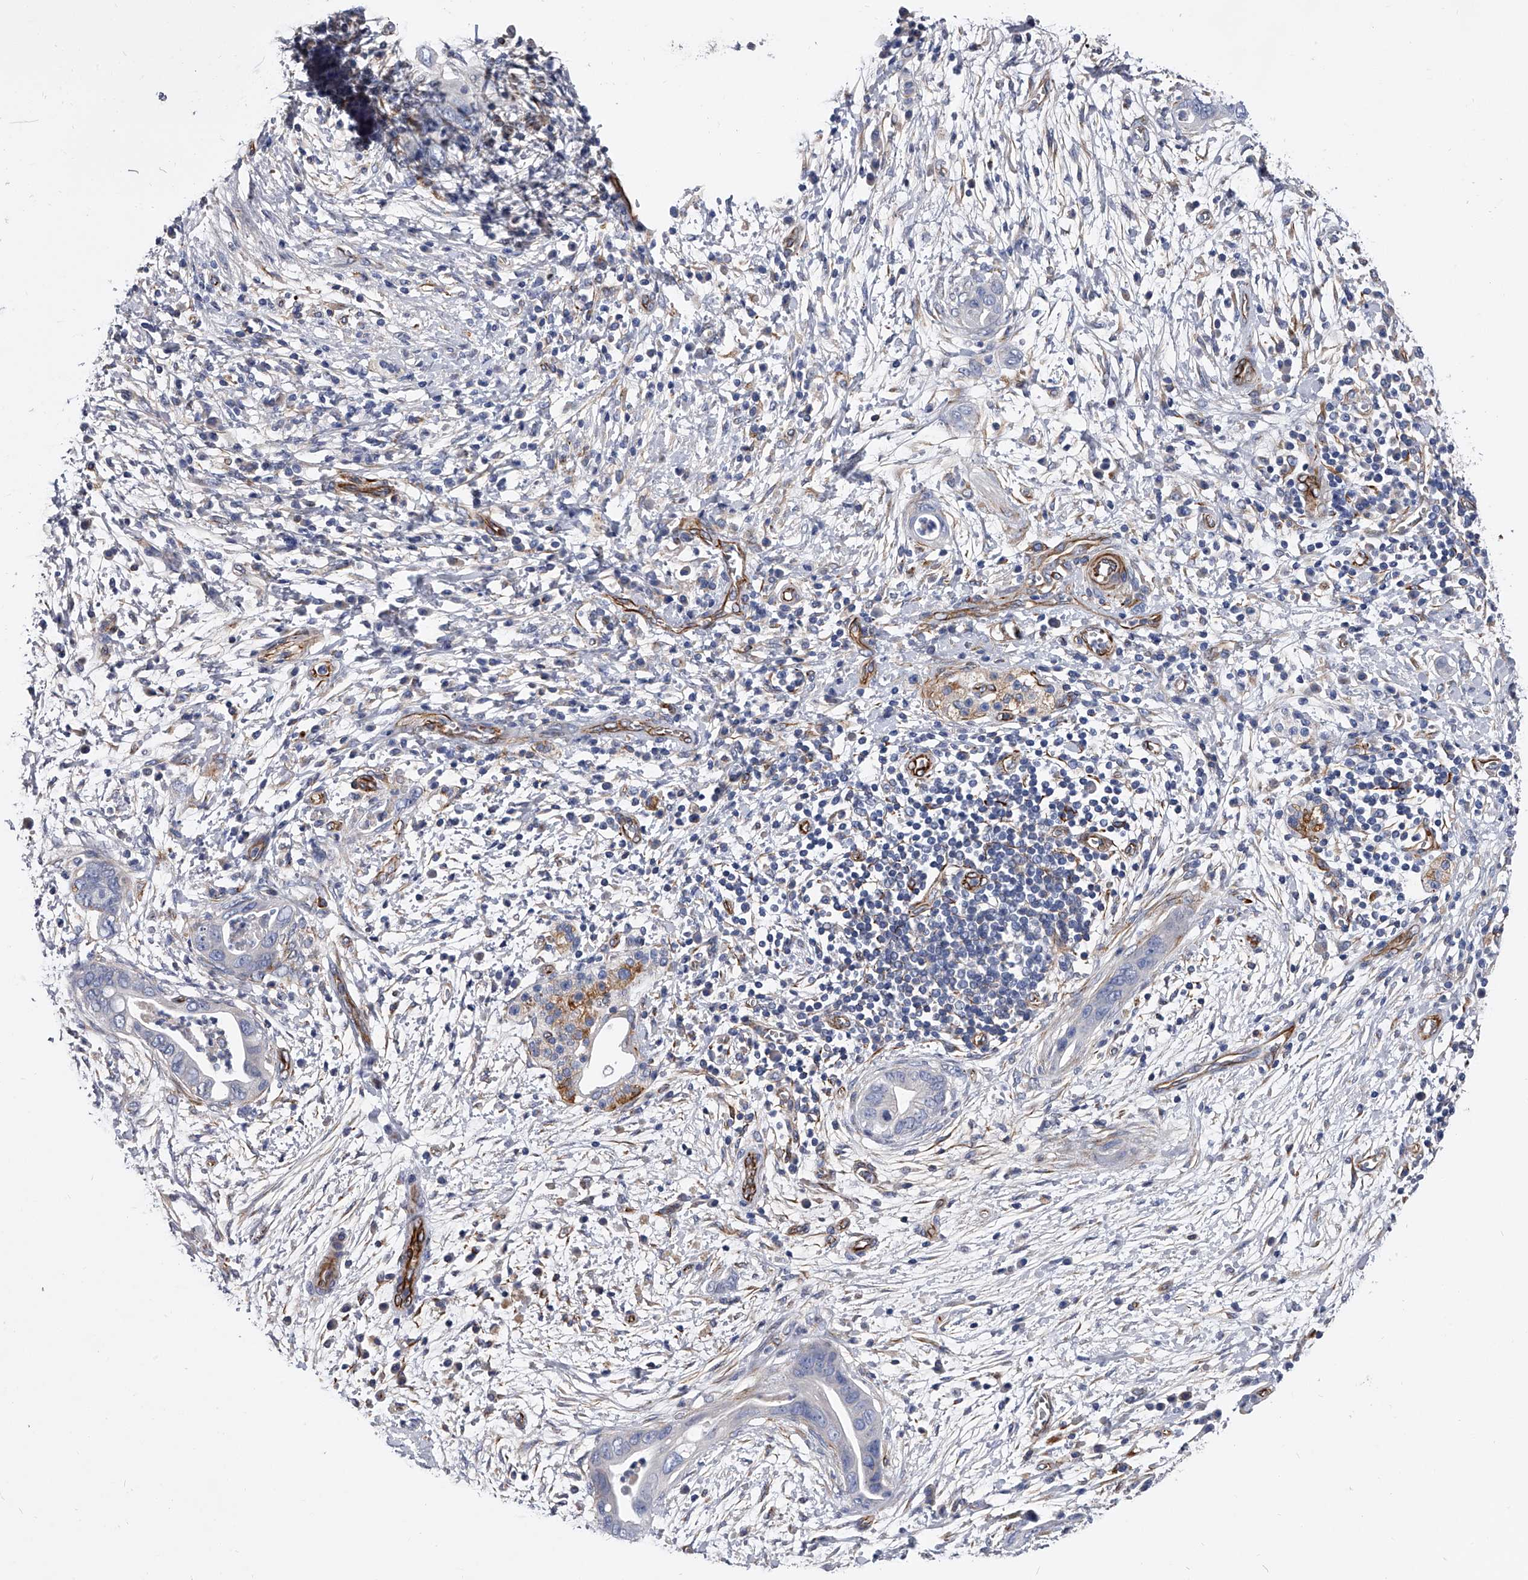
{"staining": {"intensity": "negative", "quantity": "none", "location": "none"}, "tissue": "pancreatic cancer", "cell_type": "Tumor cells", "image_type": "cancer", "snomed": [{"axis": "morphology", "description": "Adenocarcinoma, NOS"}, {"axis": "topography", "description": "Pancreas"}], "caption": "The IHC micrograph has no significant expression in tumor cells of pancreatic adenocarcinoma tissue.", "gene": "EFCAB7", "patient": {"sex": "male", "age": 75}}